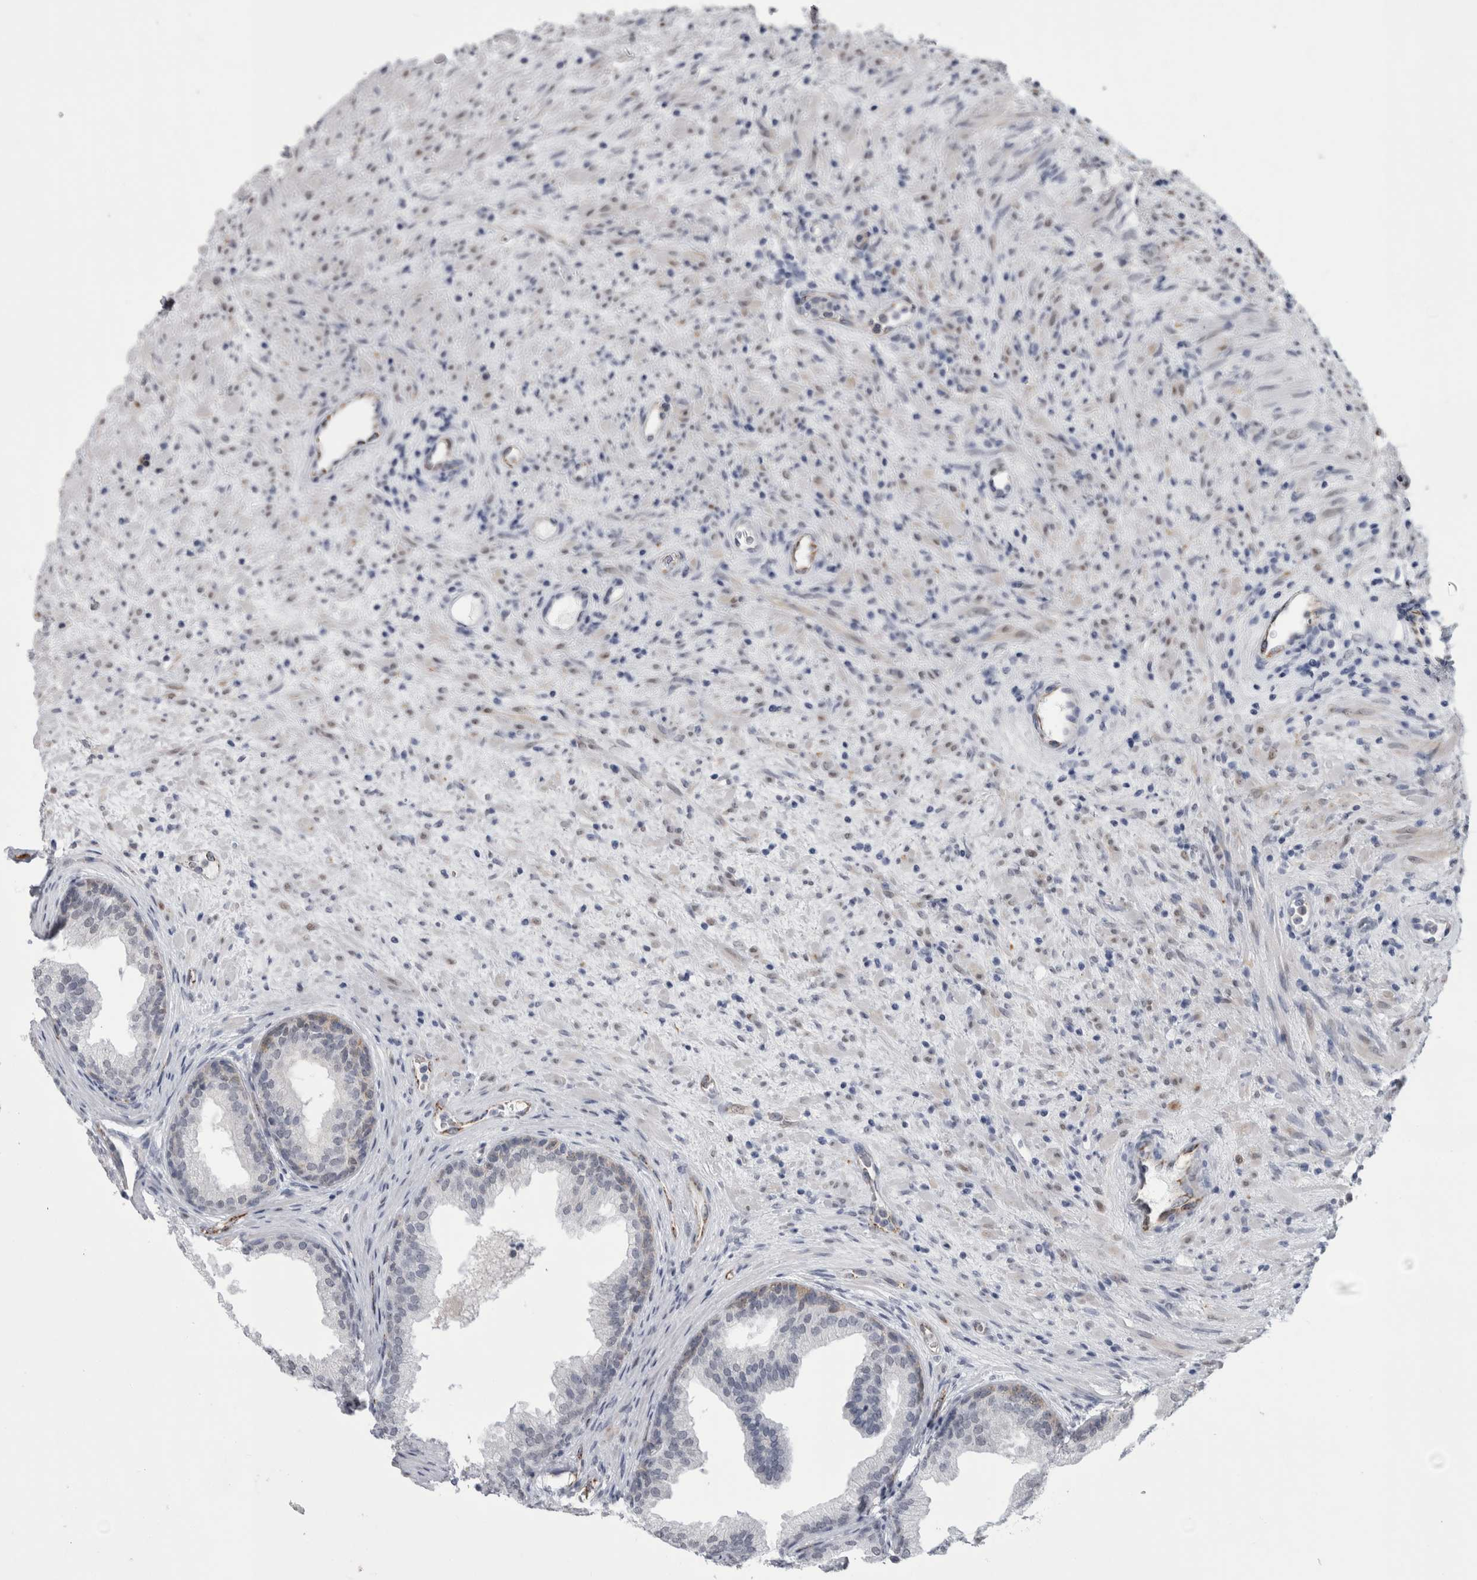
{"staining": {"intensity": "negative", "quantity": "none", "location": "none"}, "tissue": "prostate", "cell_type": "Glandular cells", "image_type": "normal", "snomed": [{"axis": "morphology", "description": "Normal tissue, NOS"}, {"axis": "topography", "description": "Prostate"}], "caption": "Immunohistochemistry (IHC) of normal prostate displays no expression in glandular cells.", "gene": "ACOT7", "patient": {"sex": "male", "age": 76}}